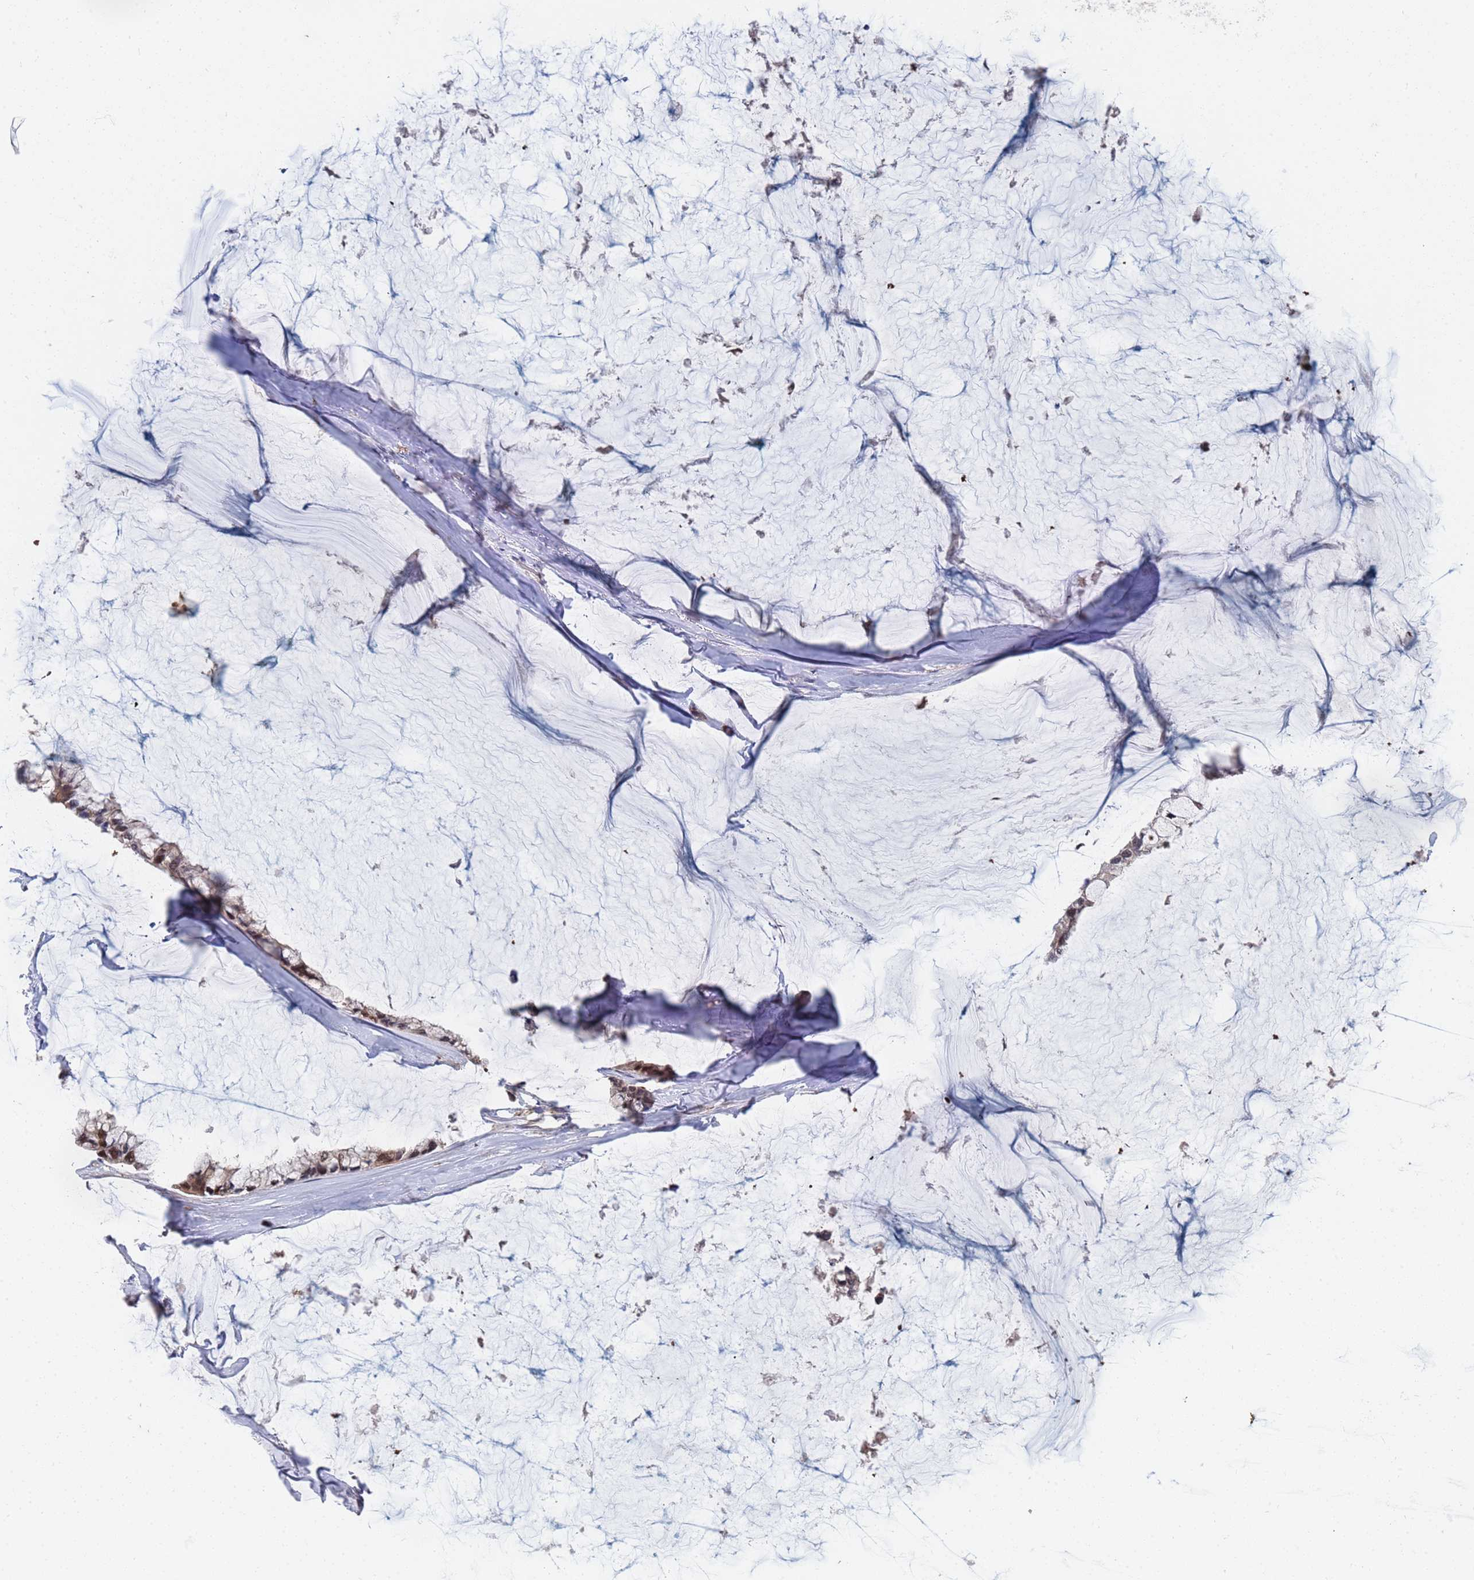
{"staining": {"intensity": "moderate", "quantity": "25%-75%", "location": "cytoplasmic/membranous,nuclear"}, "tissue": "ovarian cancer", "cell_type": "Tumor cells", "image_type": "cancer", "snomed": [{"axis": "morphology", "description": "Cystadenocarcinoma, mucinous, NOS"}, {"axis": "topography", "description": "Ovary"}], "caption": "High-power microscopy captured an IHC image of mucinous cystadenocarcinoma (ovarian), revealing moderate cytoplasmic/membranous and nuclear expression in approximately 25%-75% of tumor cells. The staining is performed using DAB brown chromogen to label protein expression. The nuclei are counter-stained blue using hematoxylin.", "gene": "TMBIM6", "patient": {"sex": "female", "age": 39}}